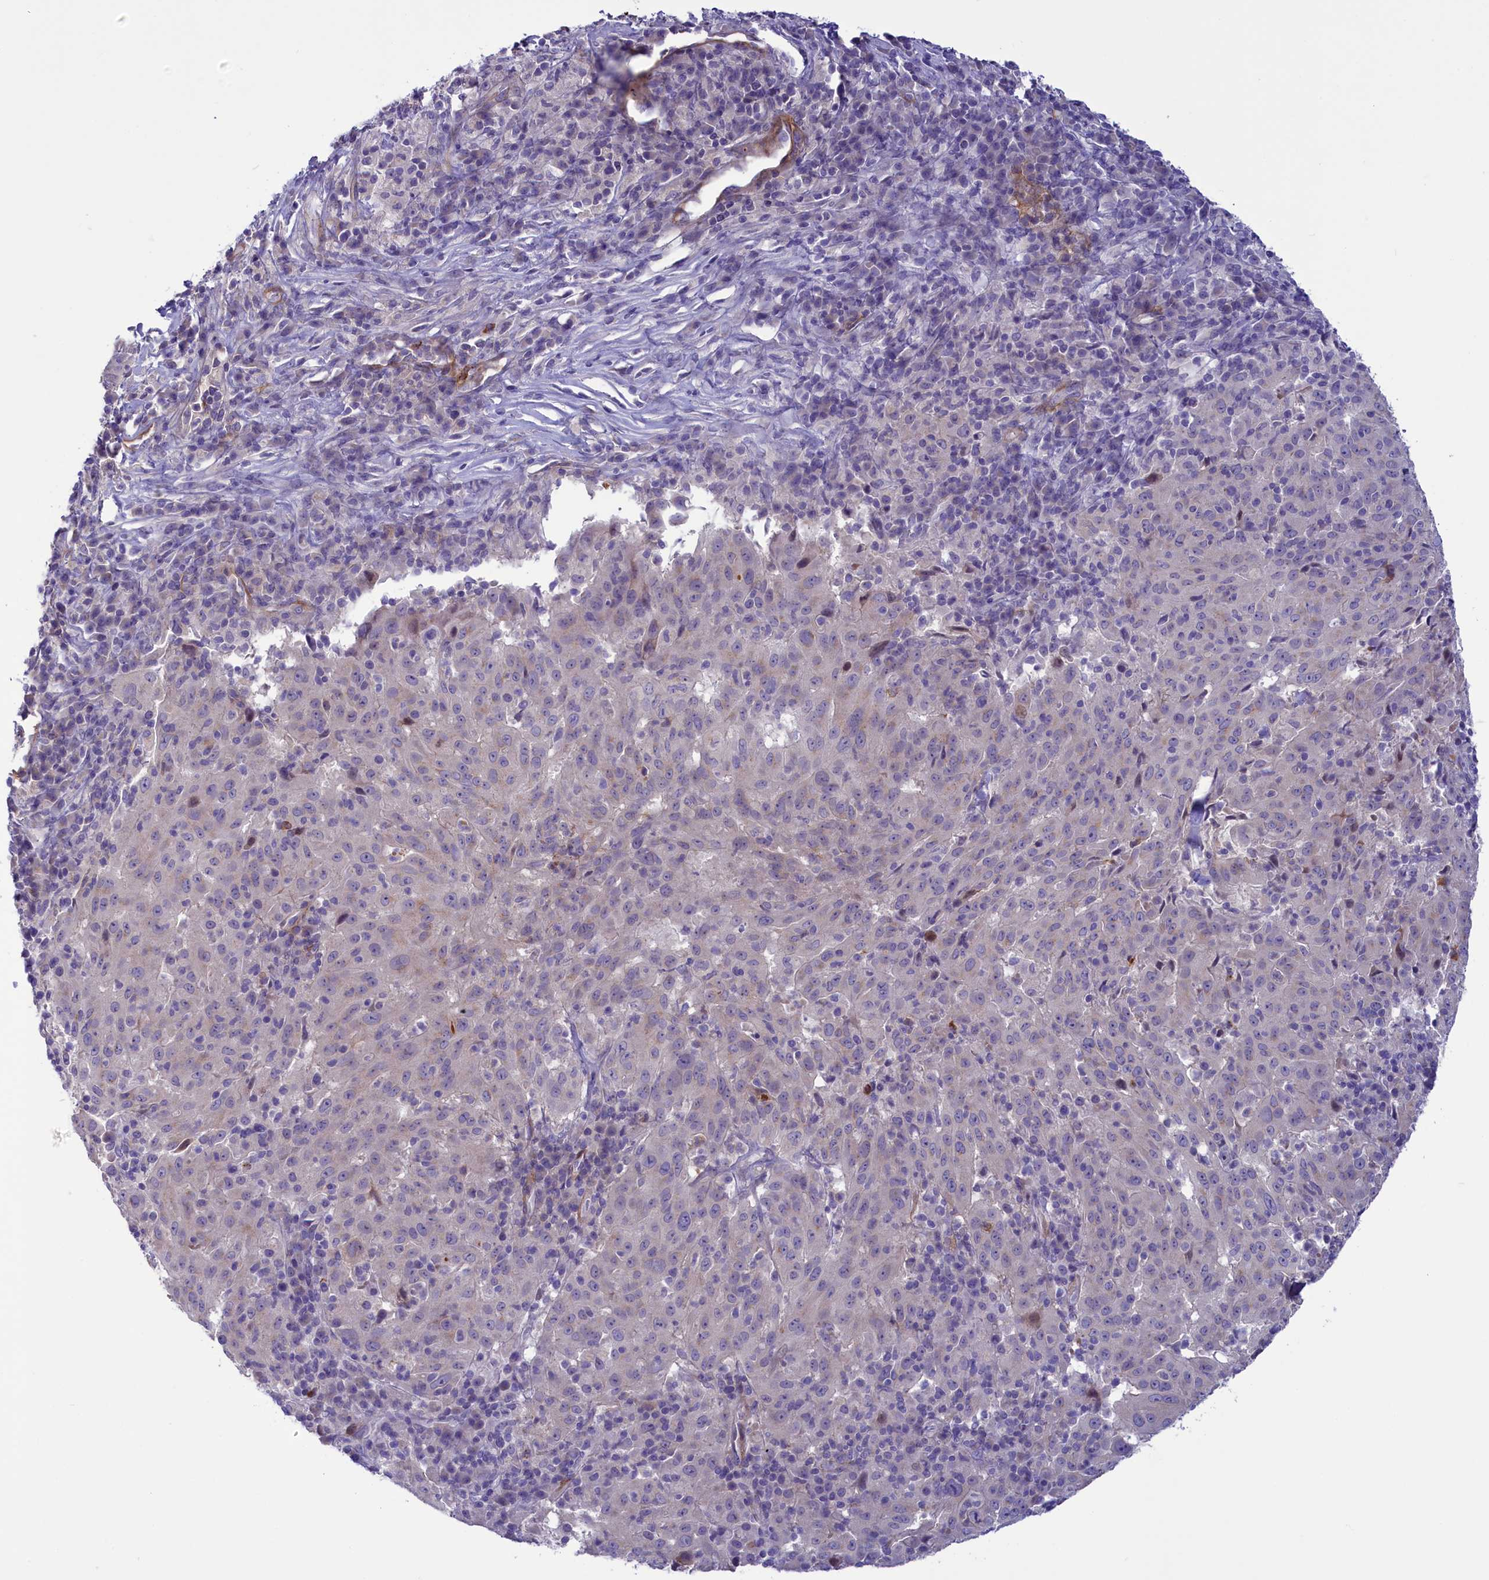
{"staining": {"intensity": "negative", "quantity": "none", "location": "none"}, "tissue": "pancreatic cancer", "cell_type": "Tumor cells", "image_type": "cancer", "snomed": [{"axis": "morphology", "description": "Adenocarcinoma, NOS"}, {"axis": "topography", "description": "Pancreas"}], "caption": "Tumor cells show no significant protein expression in adenocarcinoma (pancreatic). Nuclei are stained in blue.", "gene": "LOXL1", "patient": {"sex": "male", "age": 63}}